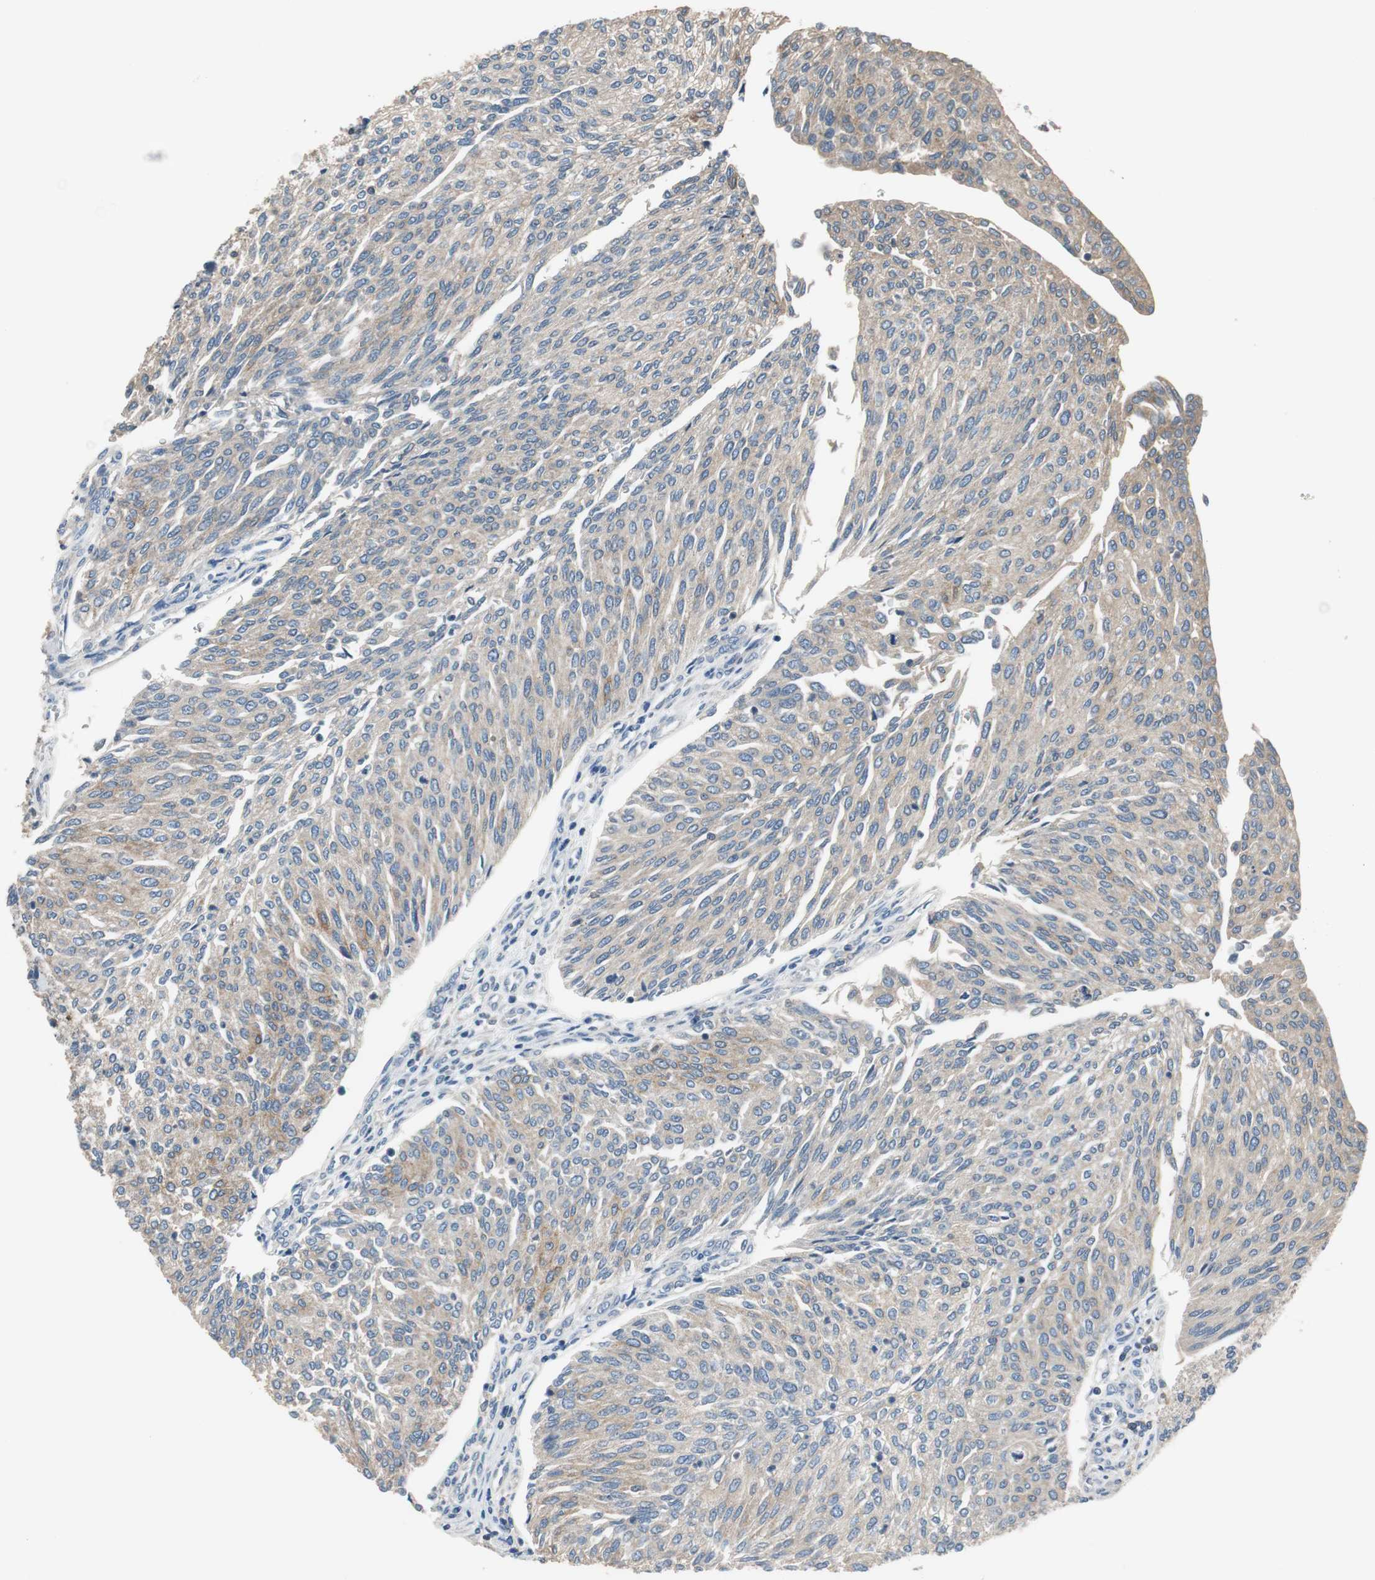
{"staining": {"intensity": "weak", "quantity": "25%-75%", "location": "cytoplasmic/membranous"}, "tissue": "urothelial cancer", "cell_type": "Tumor cells", "image_type": "cancer", "snomed": [{"axis": "morphology", "description": "Urothelial carcinoma, Low grade"}, {"axis": "topography", "description": "Urinary bladder"}], "caption": "A high-resolution photomicrograph shows IHC staining of low-grade urothelial carcinoma, which displays weak cytoplasmic/membranous expression in about 25%-75% of tumor cells.", "gene": "PRKCA", "patient": {"sex": "female", "age": 79}}